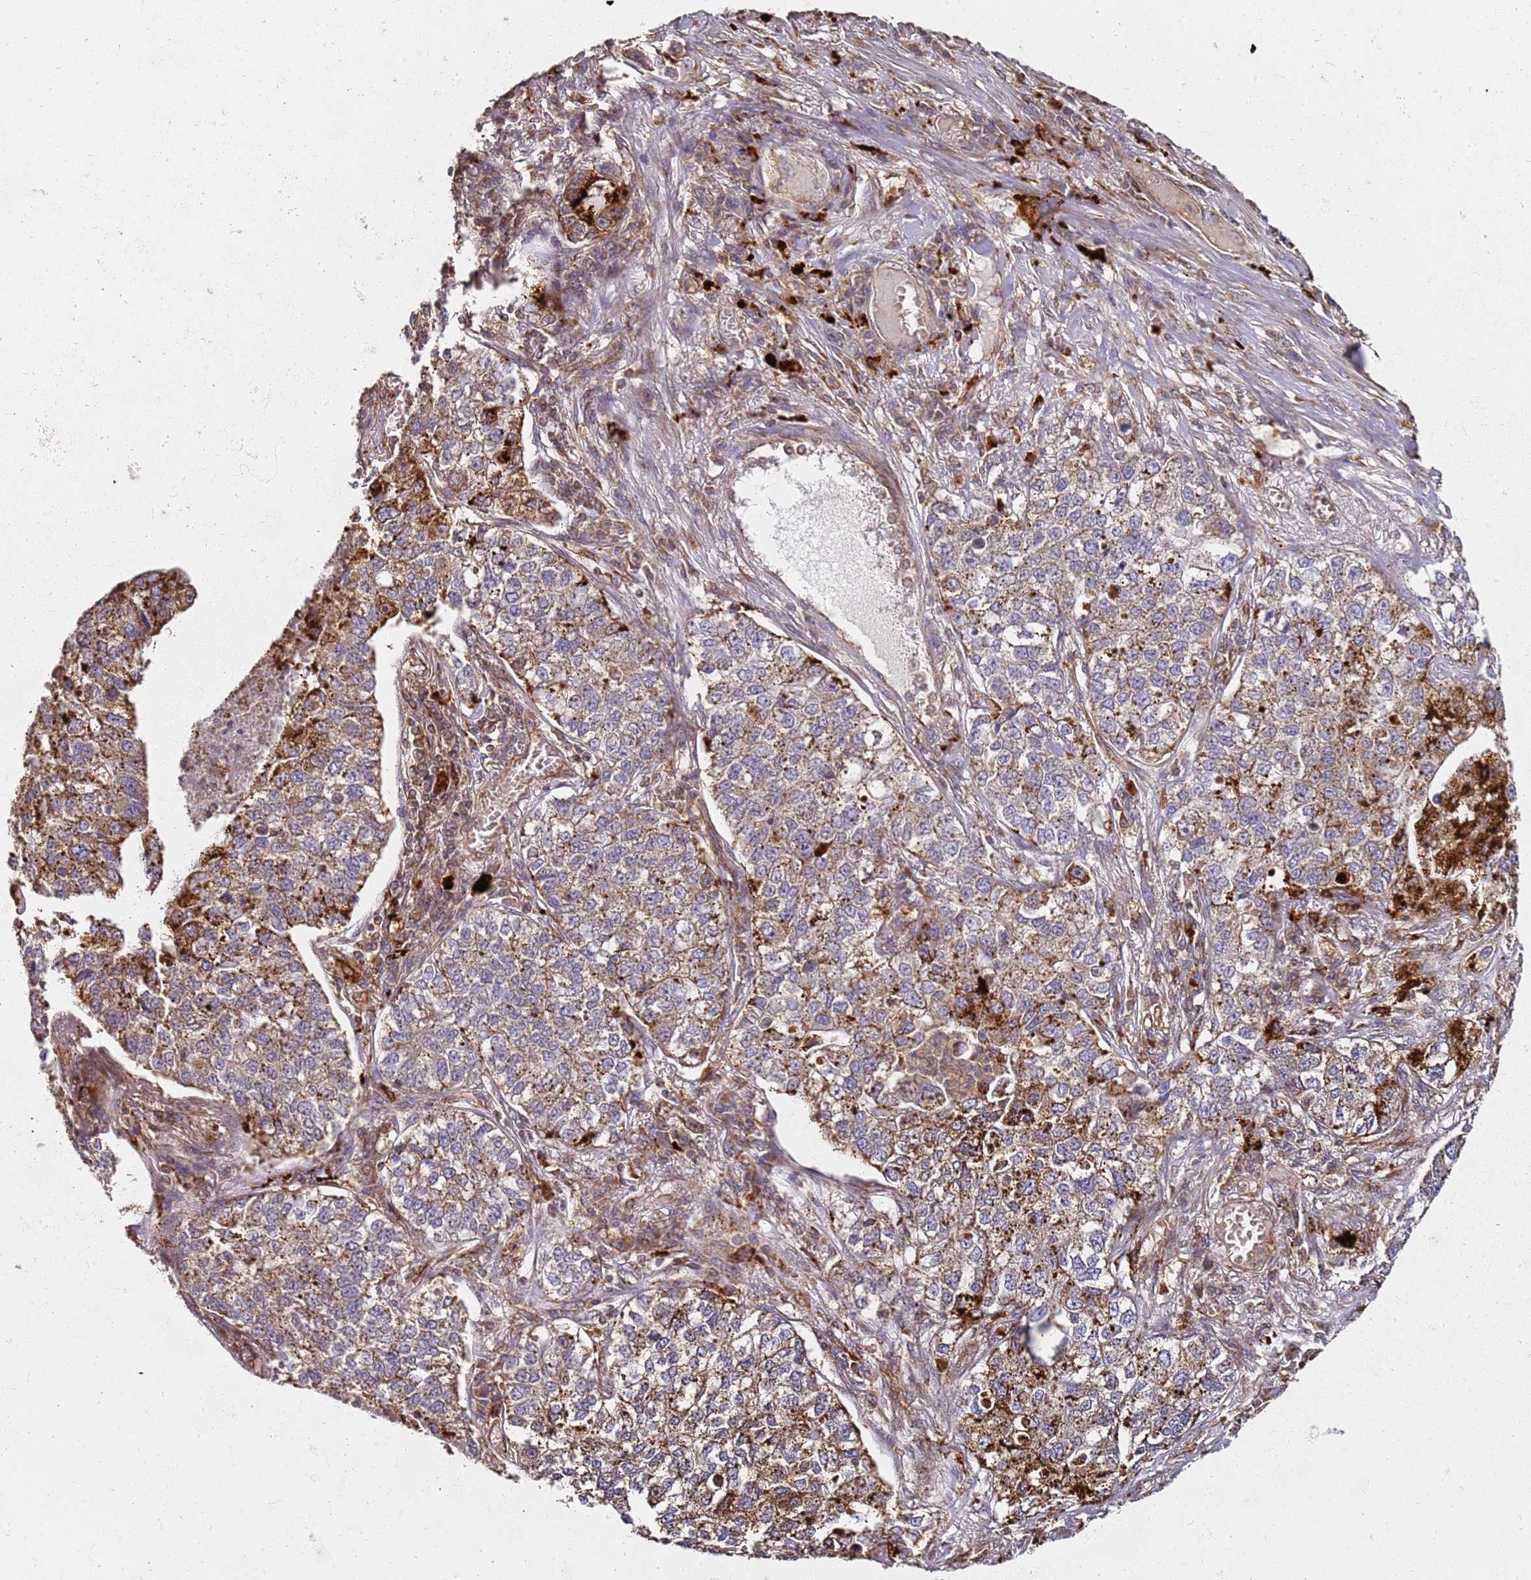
{"staining": {"intensity": "moderate", "quantity": "25%-75%", "location": "cytoplasmic/membranous"}, "tissue": "lung cancer", "cell_type": "Tumor cells", "image_type": "cancer", "snomed": [{"axis": "morphology", "description": "Adenocarcinoma, NOS"}, {"axis": "topography", "description": "Lung"}], "caption": "IHC of human lung adenocarcinoma shows medium levels of moderate cytoplasmic/membranous expression in about 25%-75% of tumor cells.", "gene": "SCGB2B2", "patient": {"sex": "male", "age": 49}}